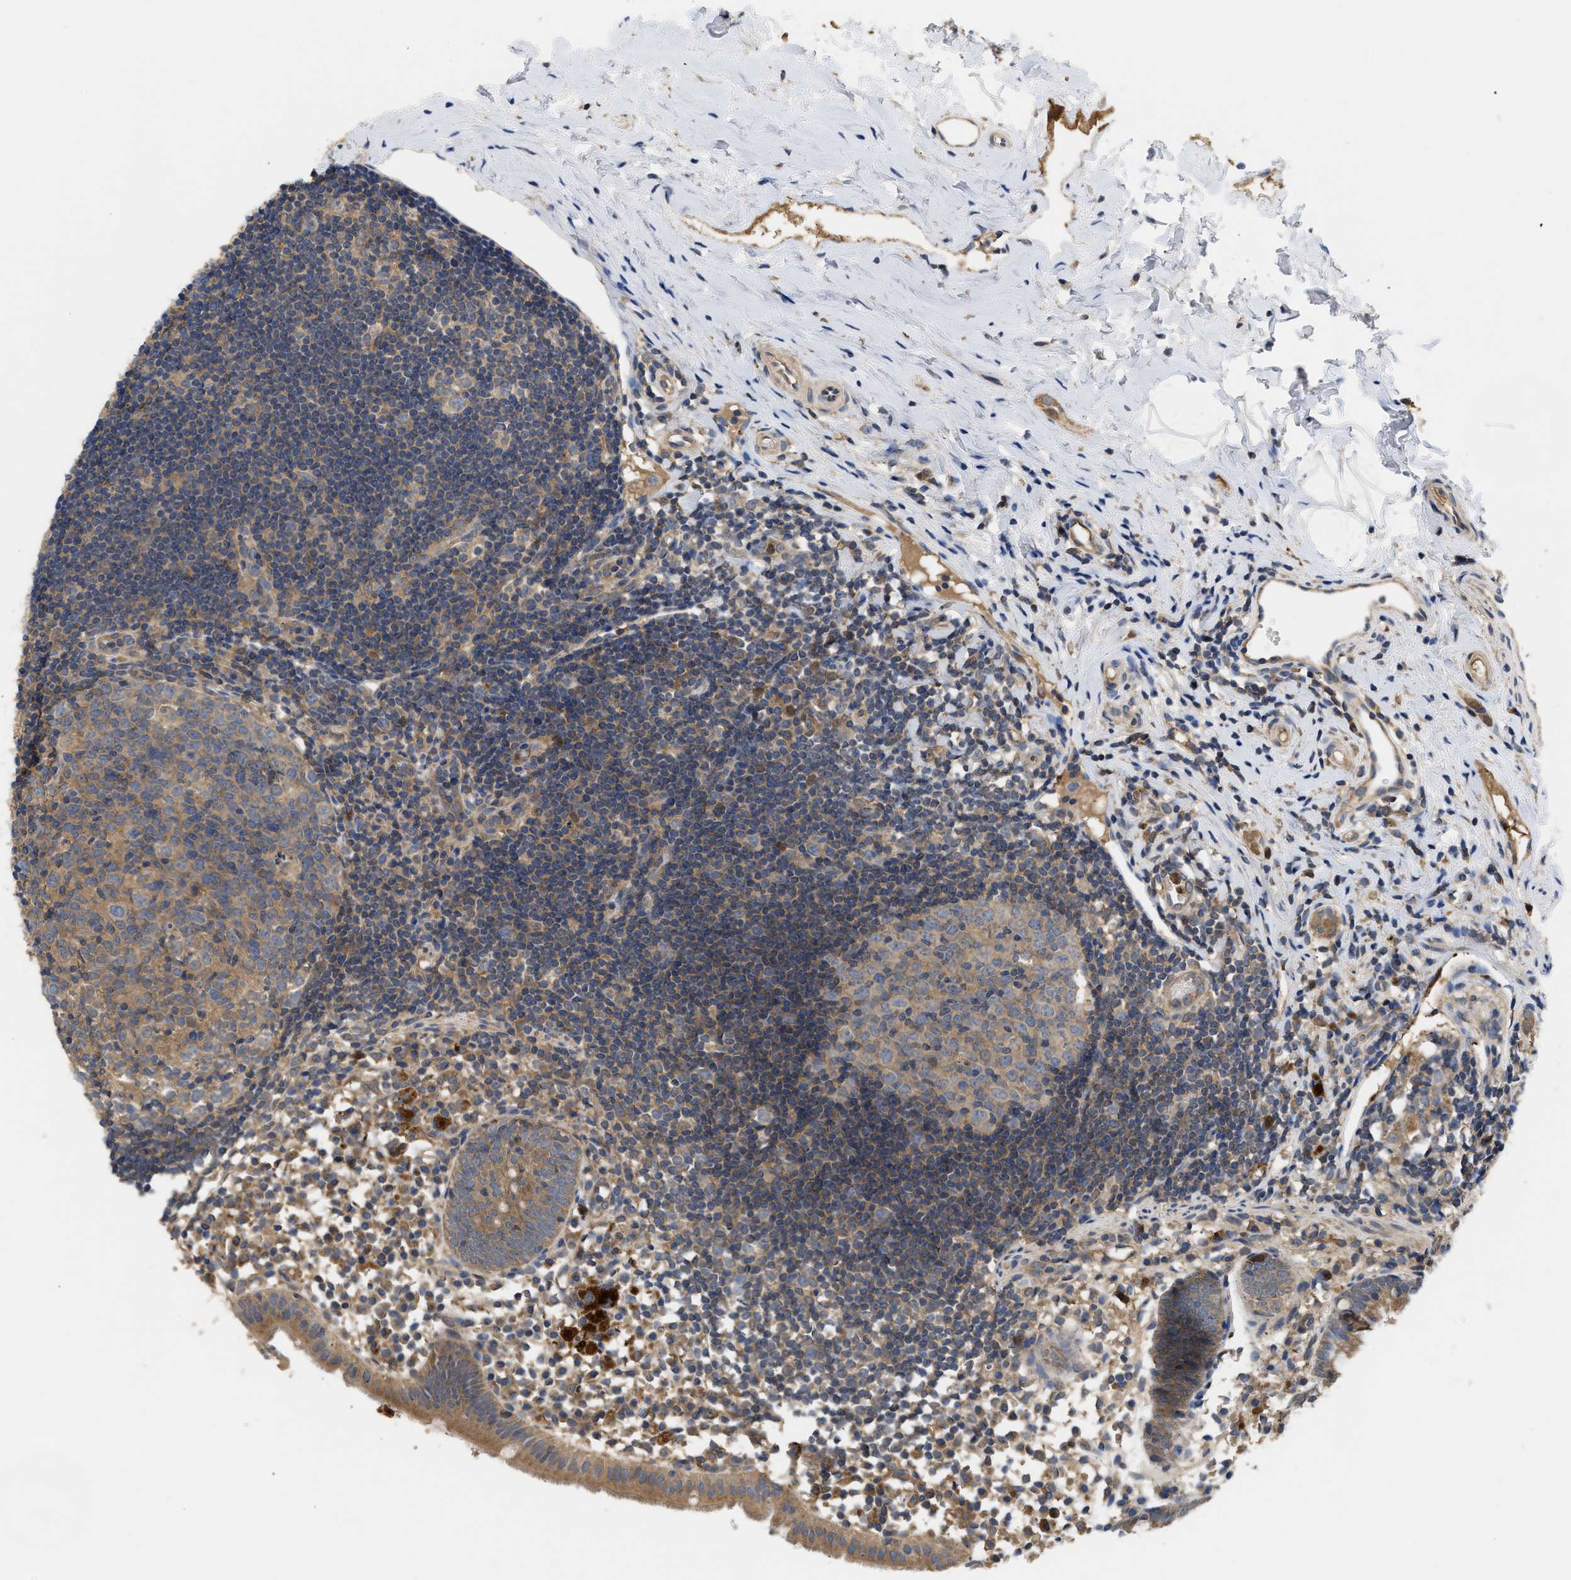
{"staining": {"intensity": "moderate", "quantity": ">75%", "location": "cytoplasmic/membranous"}, "tissue": "appendix", "cell_type": "Glandular cells", "image_type": "normal", "snomed": [{"axis": "morphology", "description": "Normal tissue, NOS"}, {"axis": "topography", "description": "Appendix"}], "caption": "Immunohistochemistry (IHC) of unremarkable human appendix shows medium levels of moderate cytoplasmic/membranous expression in about >75% of glandular cells.", "gene": "RNF216", "patient": {"sex": "female", "age": 20}}